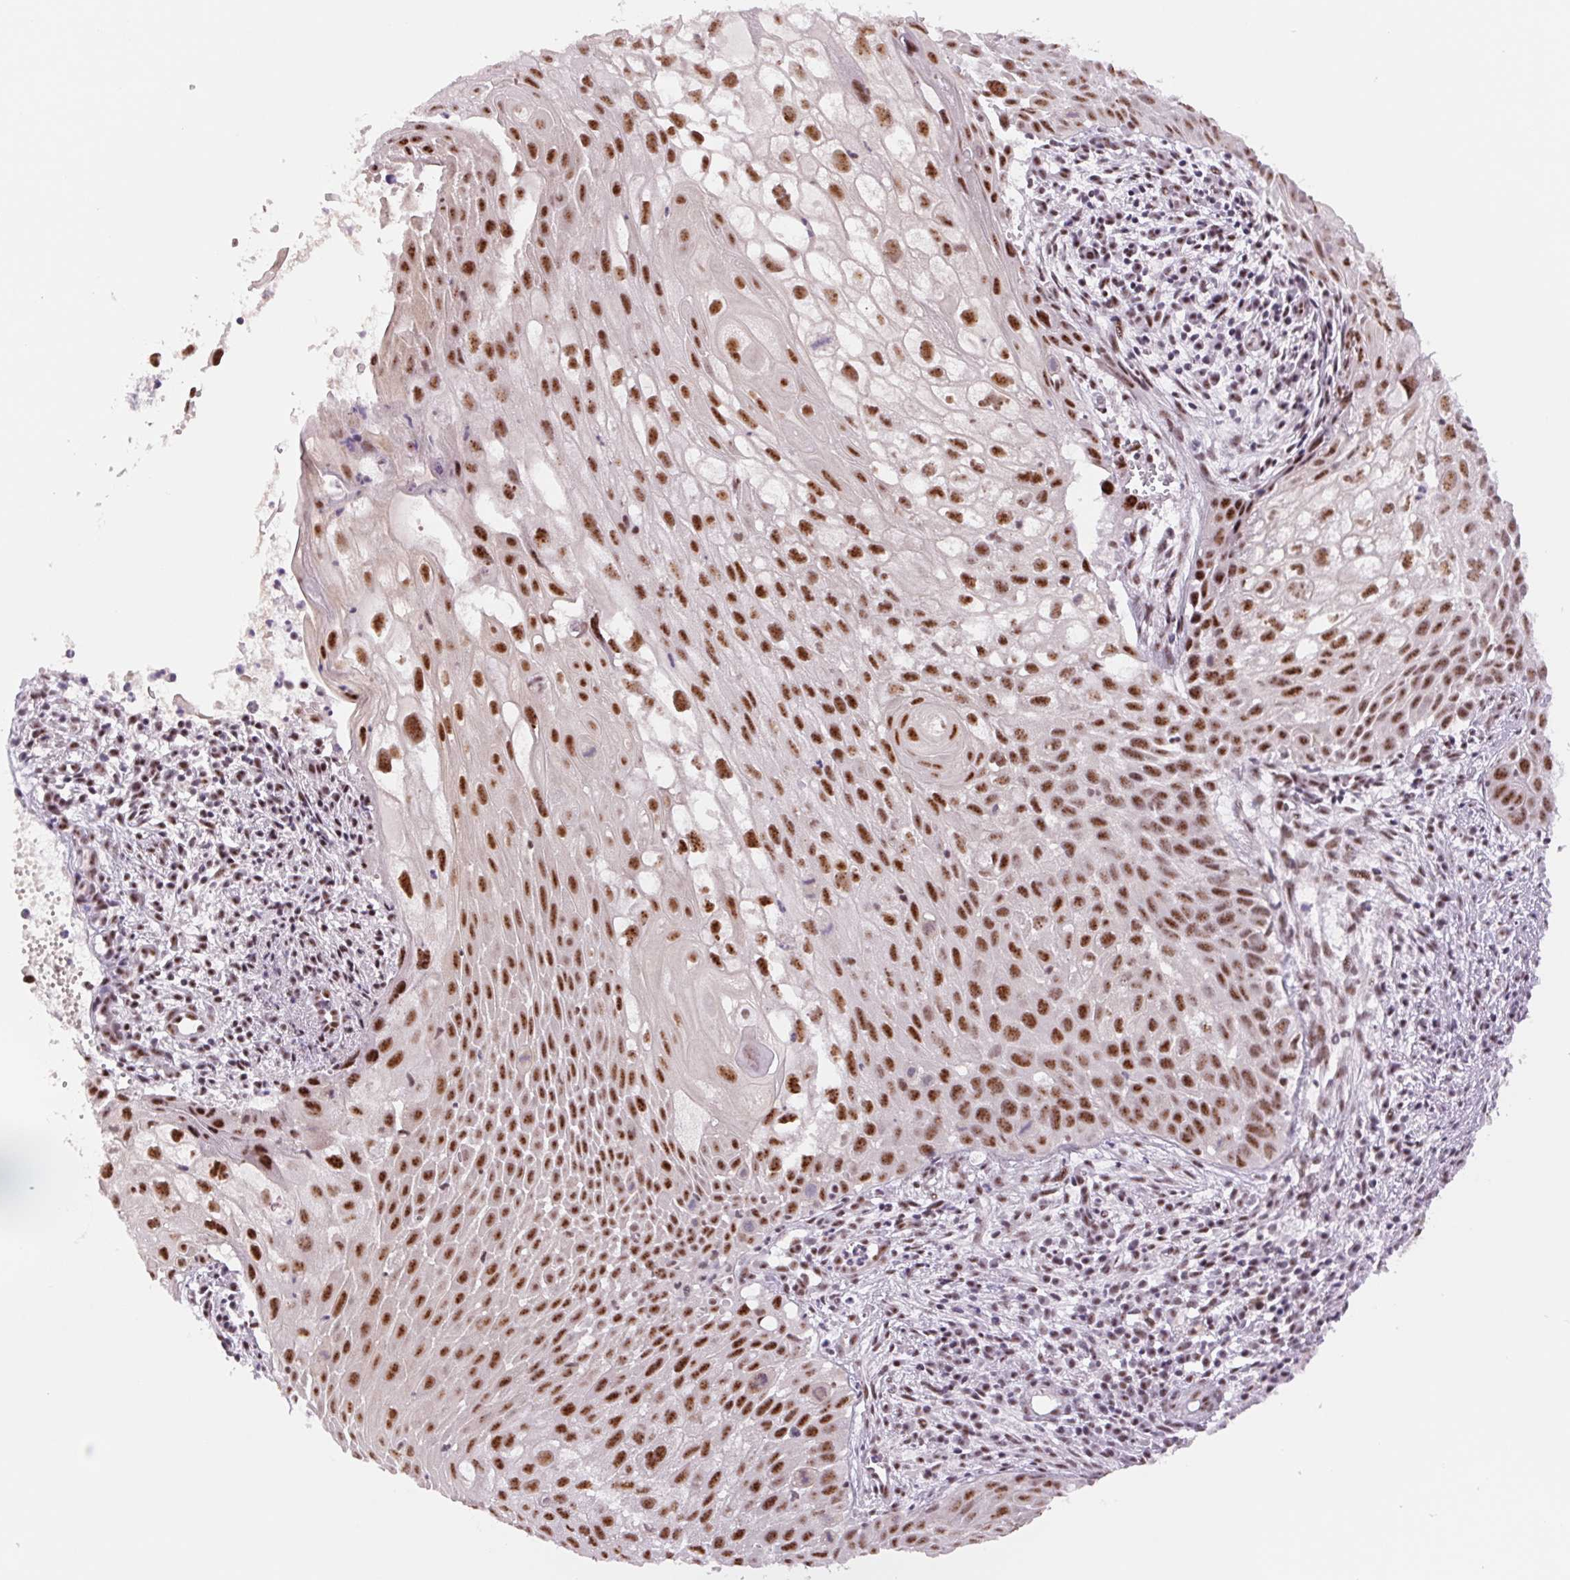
{"staining": {"intensity": "strong", "quantity": ">75%", "location": "nuclear"}, "tissue": "cervical cancer", "cell_type": "Tumor cells", "image_type": "cancer", "snomed": [{"axis": "morphology", "description": "Squamous cell carcinoma, NOS"}, {"axis": "topography", "description": "Cervix"}], "caption": "Approximately >75% of tumor cells in cervical squamous cell carcinoma display strong nuclear protein expression as visualized by brown immunohistochemical staining.", "gene": "ZC3H14", "patient": {"sex": "female", "age": 53}}